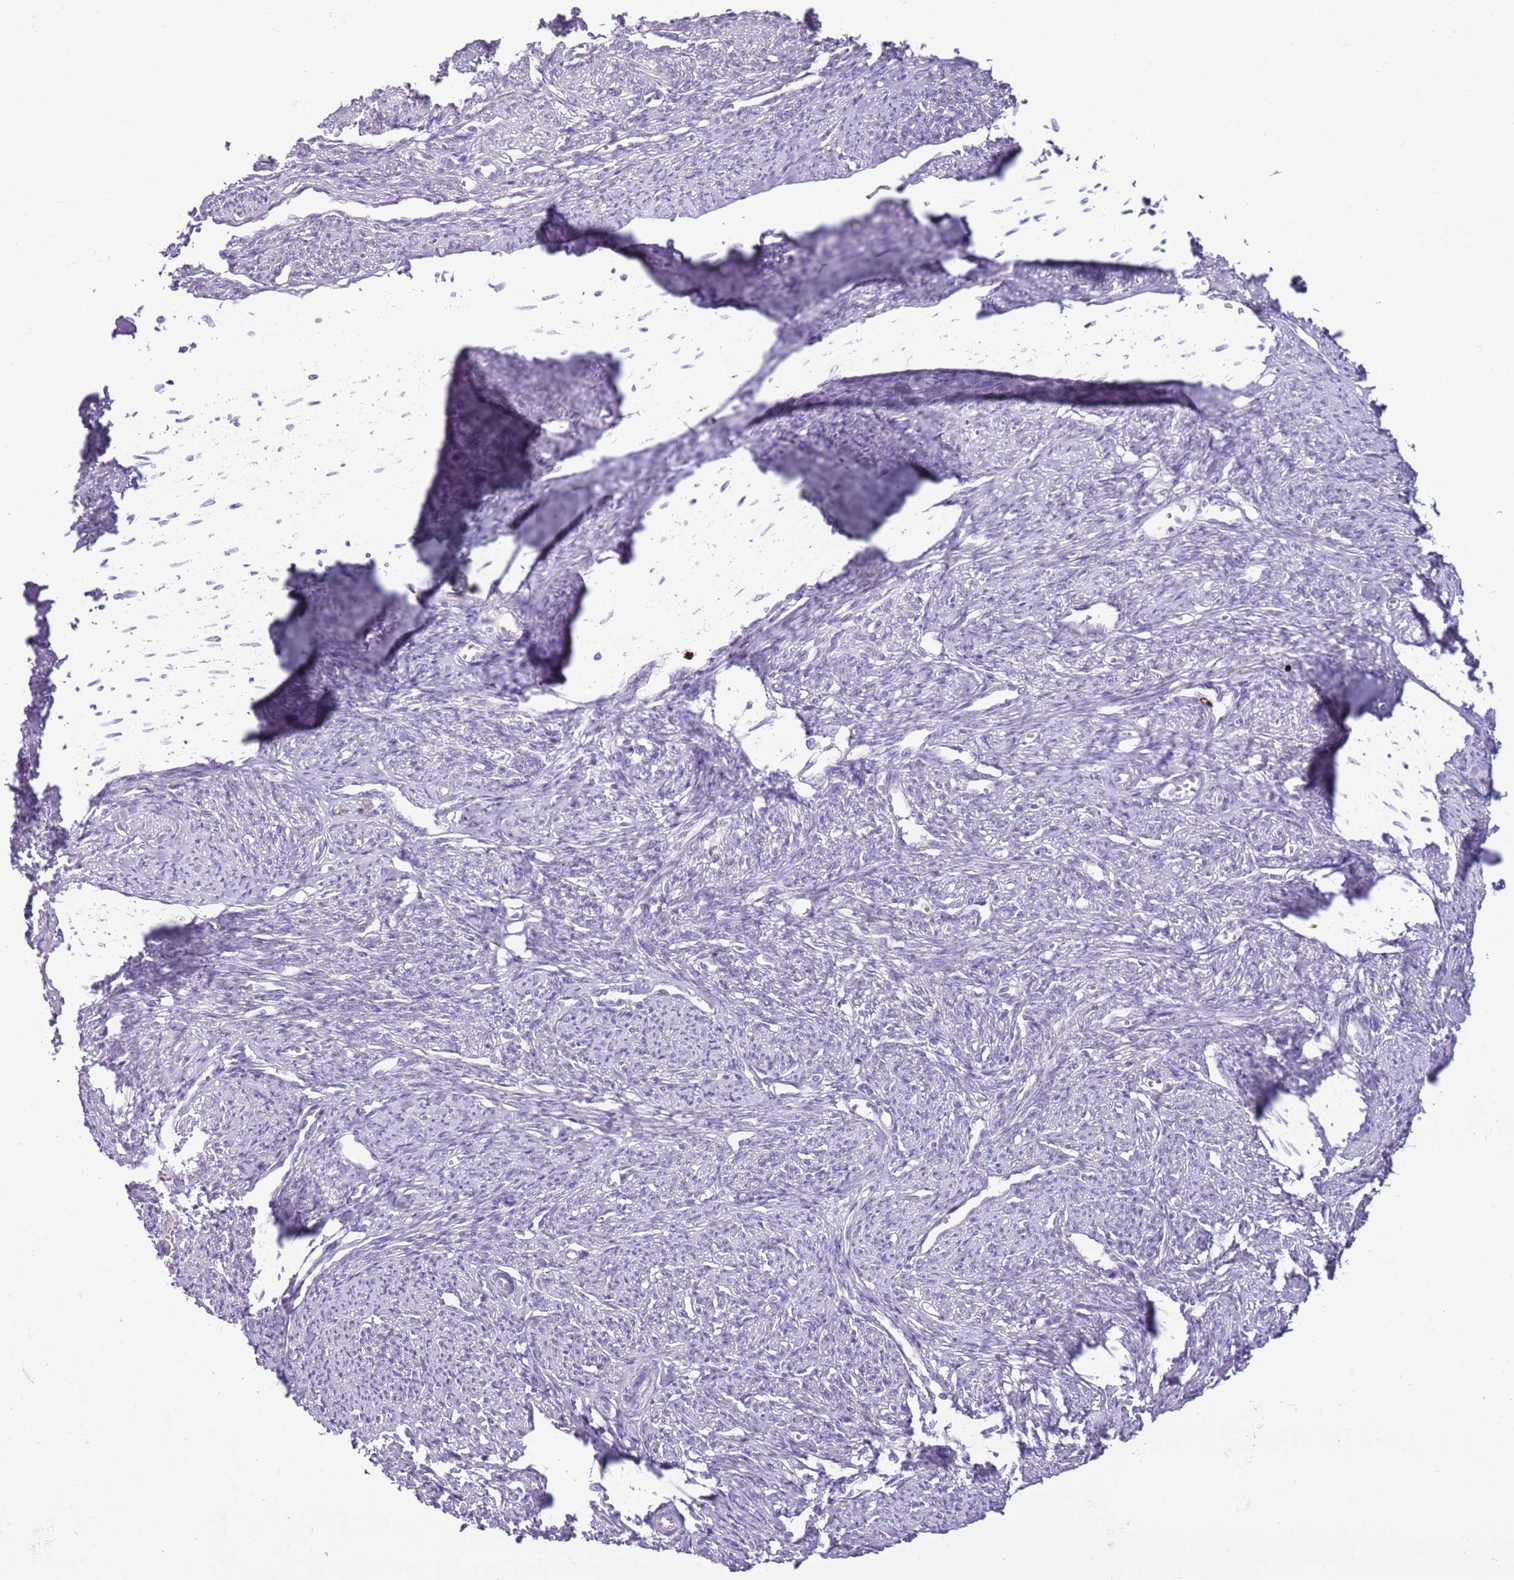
{"staining": {"intensity": "negative", "quantity": "none", "location": "none"}, "tissue": "smooth muscle", "cell_type": "Smooth muscle cells", "image_type": "normal", "snomed": [{"axis": "morphology", "description": "Normal tissue, NOS"}, {"axis": "topography", "description": "Smooth muscle"}, {"axis": "topography", "description": "Uterus"}], "caption": "Protein analysis of unremarkable smooth muscle exhibits no significant expression in smooth muscle cells.", "gene": "CD177", "patient": {"sex": "female", "age": 59}}